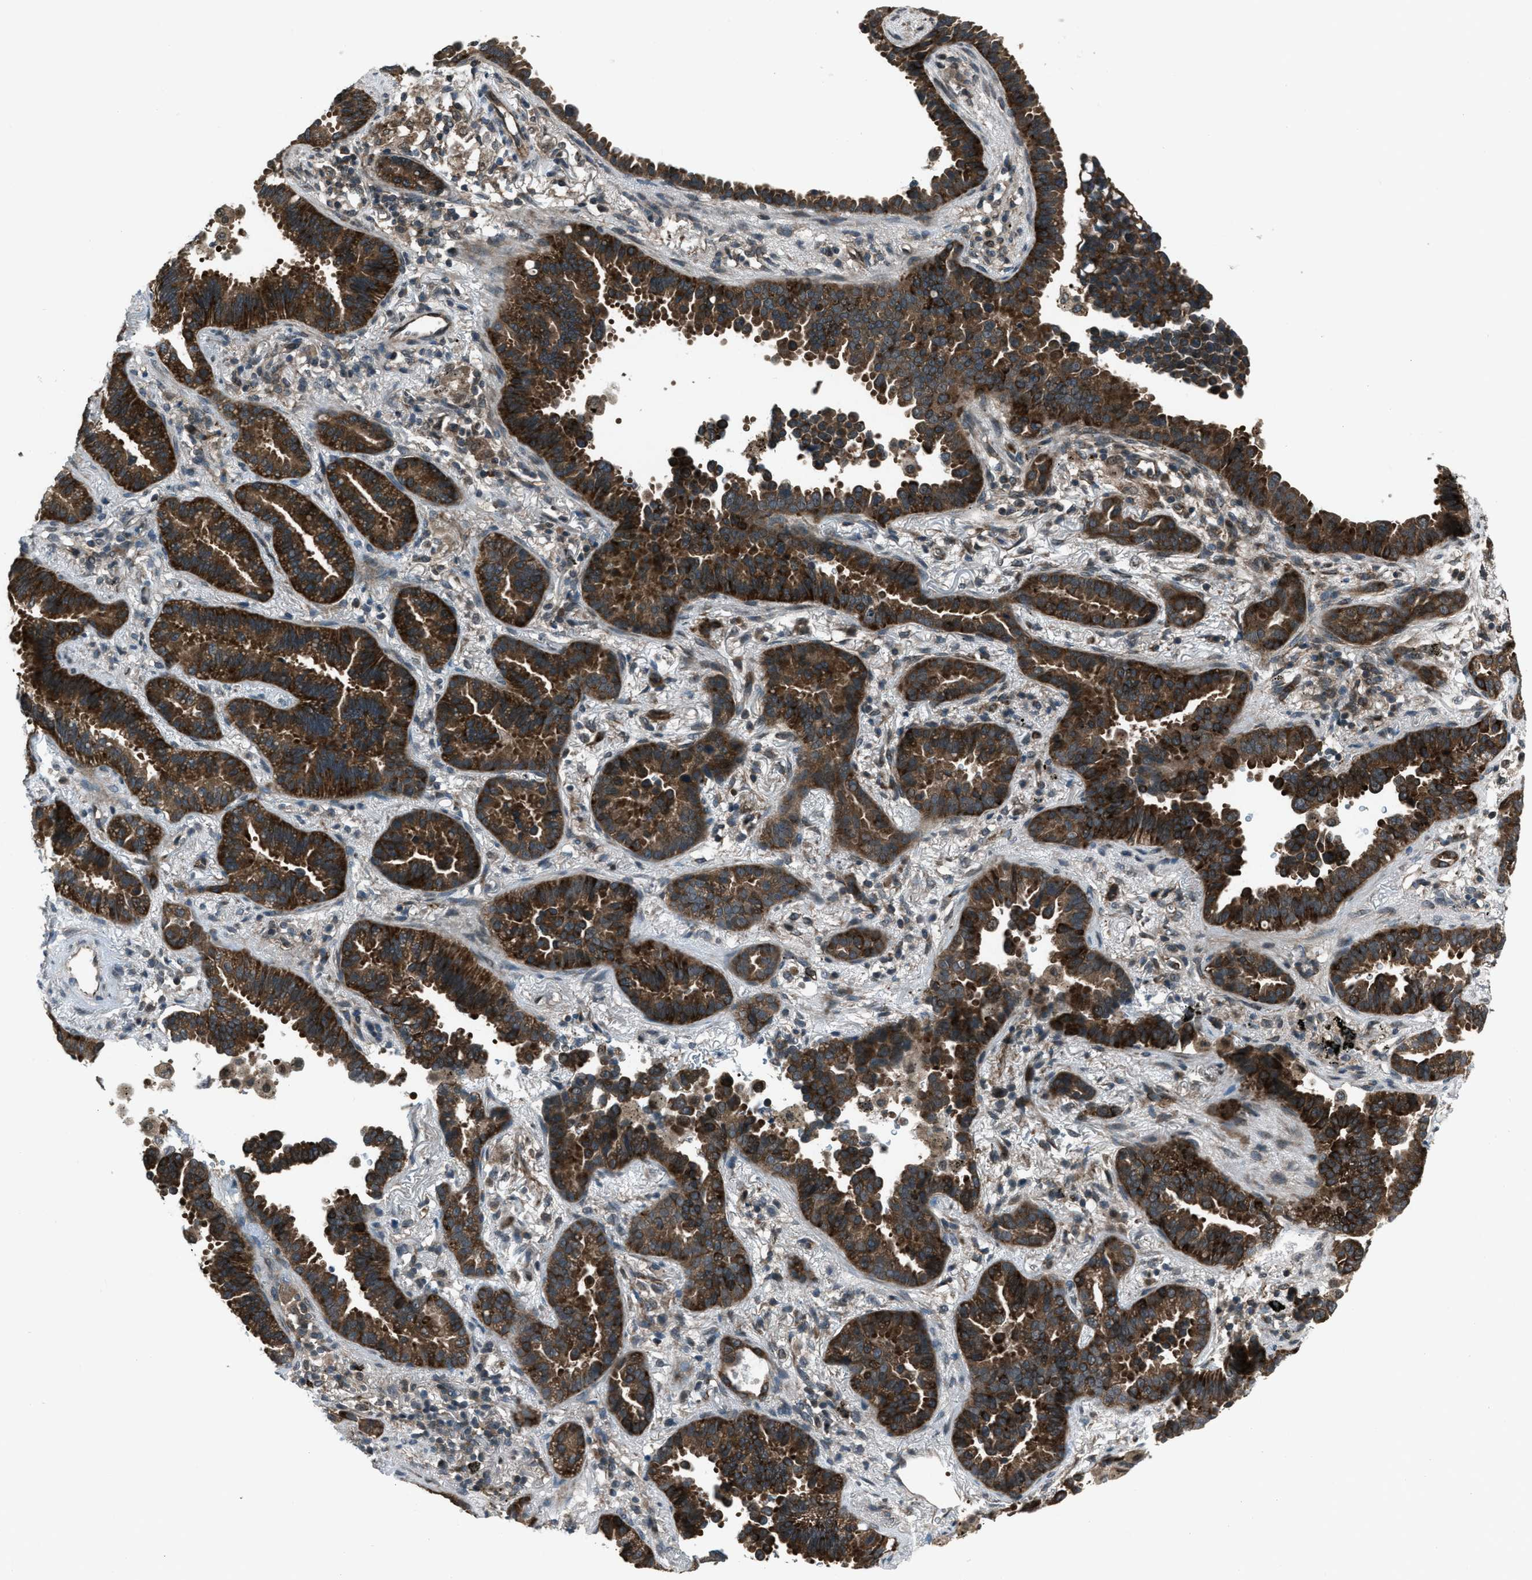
{"staining": {"intensity": "strong", "quantity": "25%-75%", "location": "cytoplasmic/membranous"}, "tissue": "lung cancer", "cell_type": "Tumor cells", "image_type": "cancer", "snomed": [{"axis": "morphology", "description": "Normal tissue, NOS"}, {"axis": "morphology", "description": "Adenocarcinoma, NOS"}, {"axis": "topography", "description": "Lung"}], "caption": "IHC staining of lung cancer, which reveals high levels of strong cytoplasmic/membranous positivity in approximately 25%-75% of tumor cells indicating strong cytoplasmic/membranous protein expression. The staining was performed using DAB (3,3'-diaminobenzidine) (brown) for protein detection and nuclei were counterstained in hematoxylin (blue).", "gene": "ASAP2", "patient": {"sex": "male", "age": 59}}